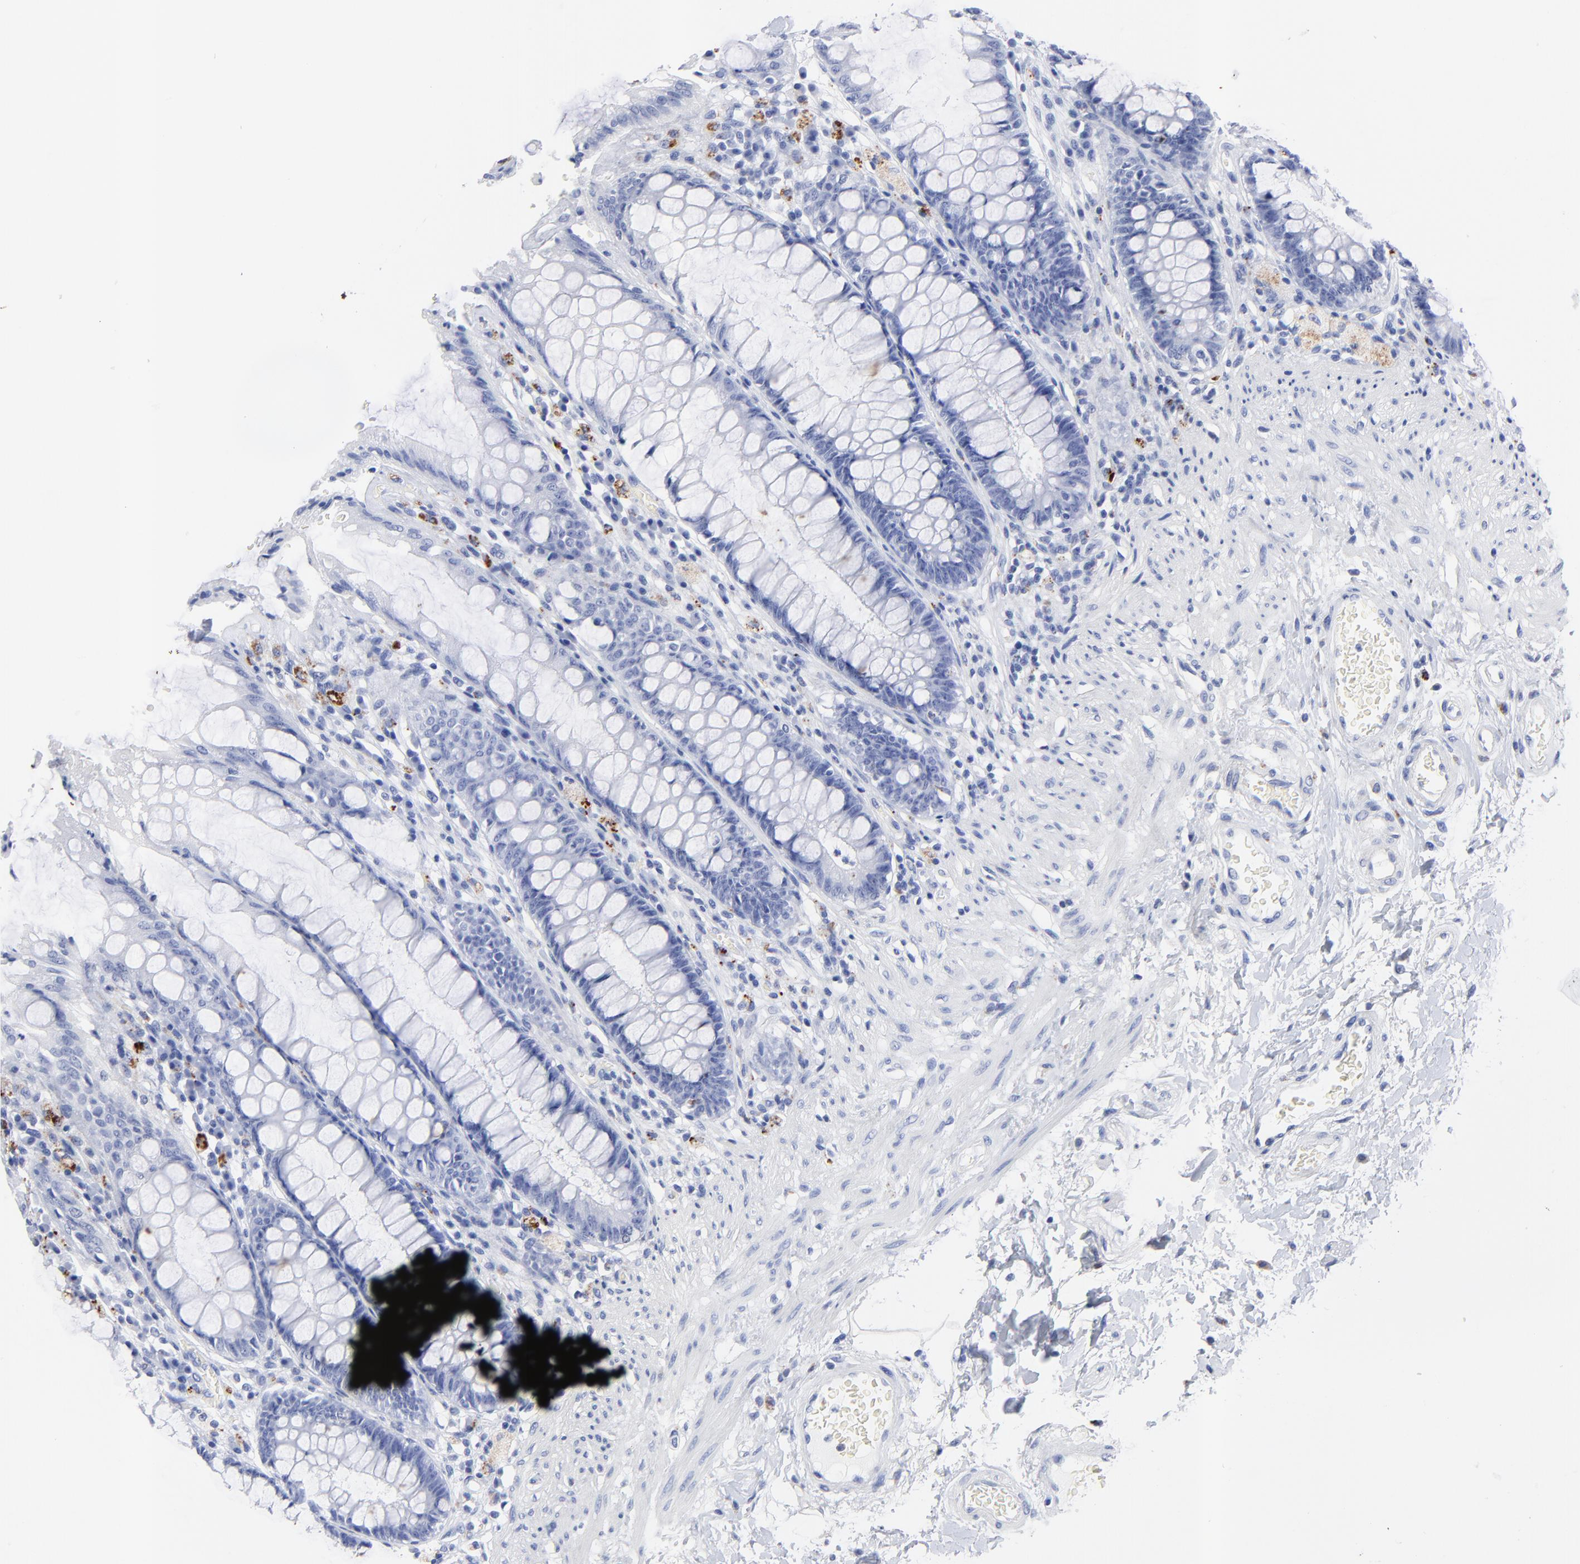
{"staining": {"intensity": "negative", "quantity": "none", "location": "none"}, "tissue": "rectum", "cell_type": "Glandular cells", "image_type": "normal", "snomed": [{"axis": "morphology", "description": "Normal tissue, NOS"}, {"axis": "topography", "description": "Rectum"}], "caption": "Immunohistochemical staining of normal rectum displays no significant staining in glandular cells. Brightfield microscopy of immunohistochemistry stained with DAB (brown) and hematoxylin (blue), captured at high magnification.", "gene": "CPVL", "patient": {"sex": "female", "age": 46}}